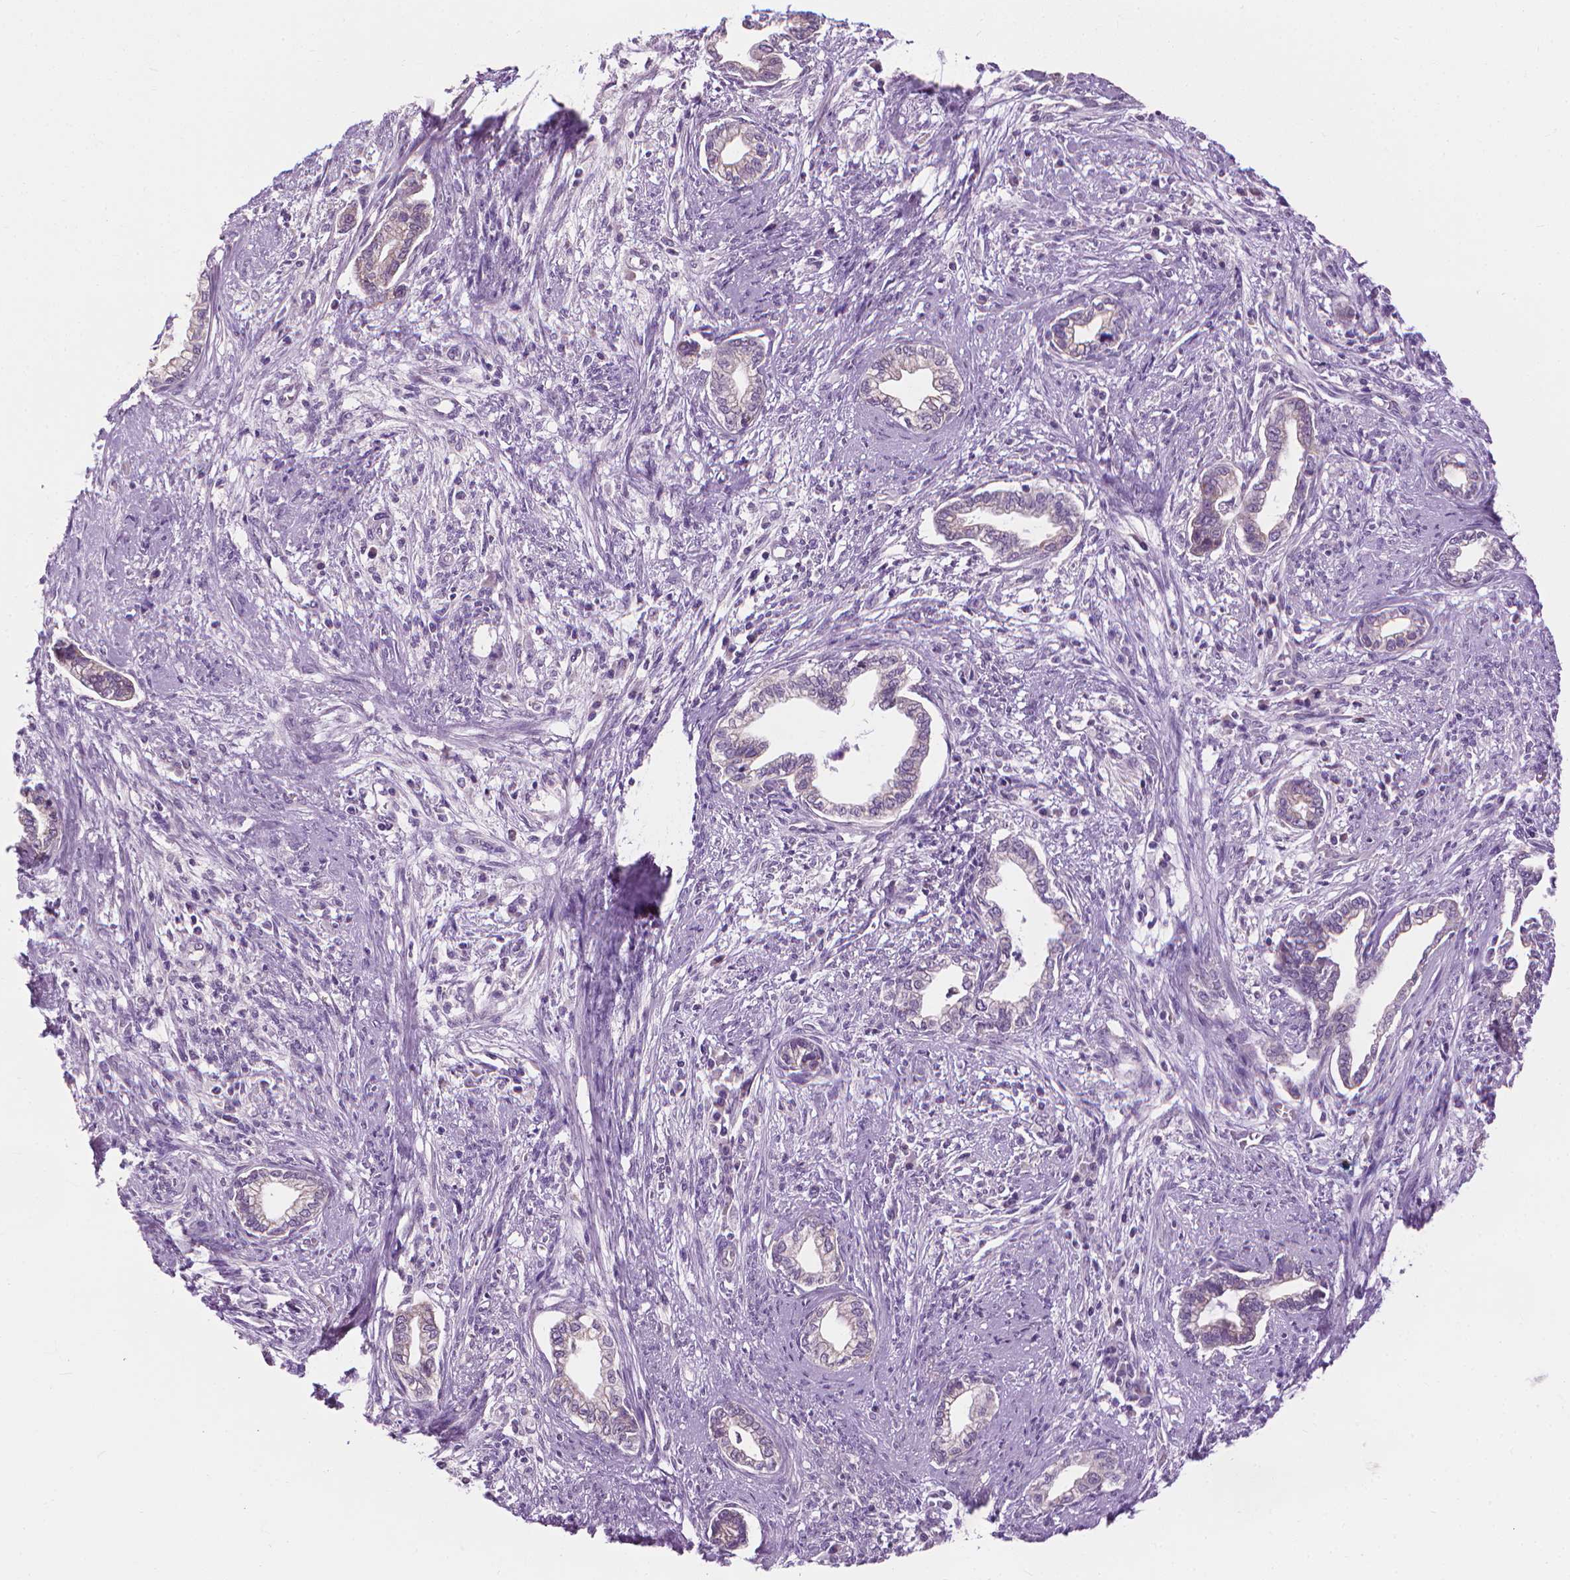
{"staining": {"intensity": "negative", "quantity": "none", "location": "none"}, "tissue": "cervical cancer", "cell_type": "Tumor cells", "image_type": "cancer", "snomed": [{"axis": "morphology", "description": "Adenocarcinoma, NOS"}, {"axis": "topography", "description": "Cervix"}], "caption": "Human cervical cancer stained for a protein using immunohistochemistry (IHC) demonstrates no positivity in tumor cells.", "gene": "CFAP126", "patient": {"sex": "female", "age": 62}}